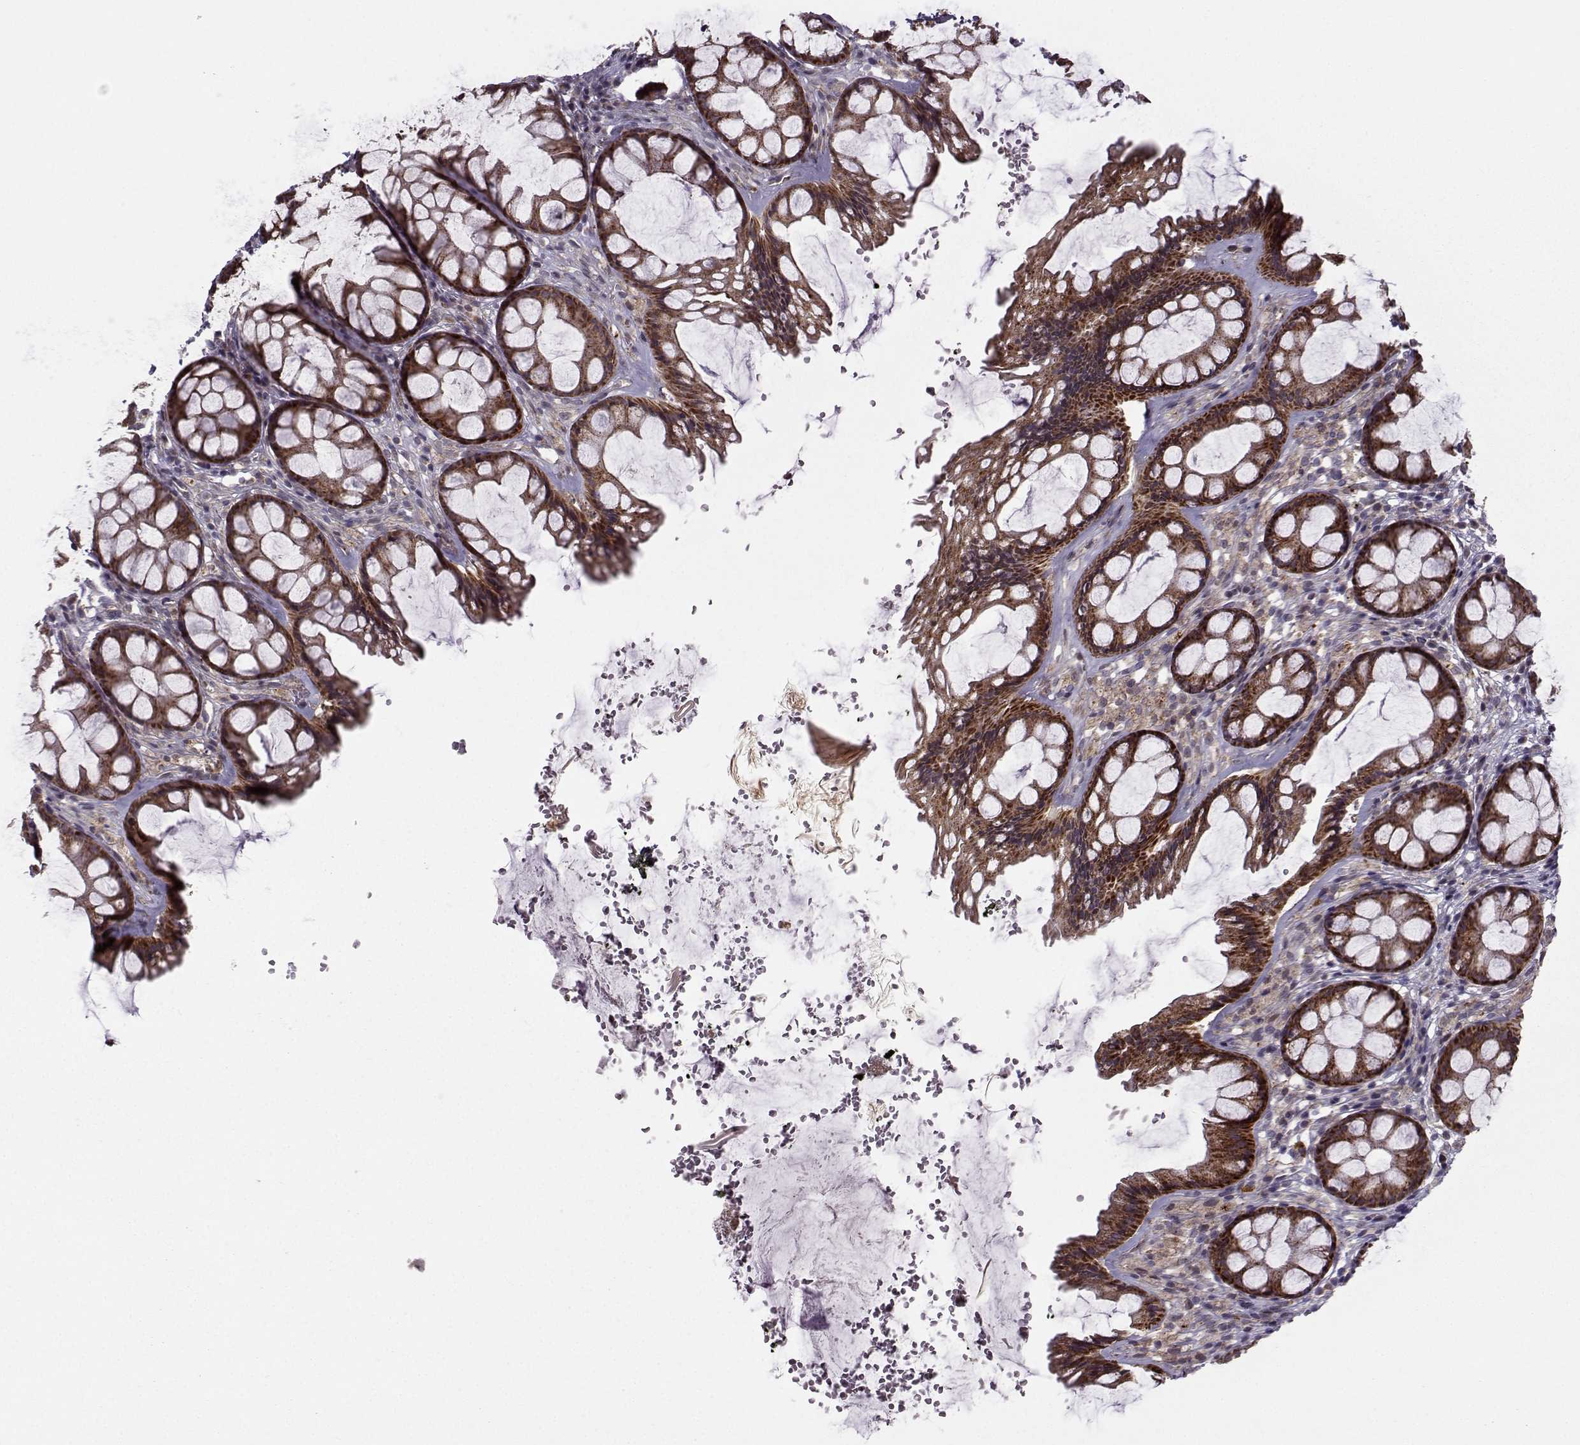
{"staining": {"intensity": "strong", "quantity": ">75%", "location": "cytoplasmic/membranous"}, "tissue": "rectum", "cell_type": "Glandular cells", "image_type": "normal", "snomed": [{"axis": "morphology", "description": "Normal tissue, NOS"}, {"axis": "topography", "description": "Rectum"}], "caption": "Protein expression analysis of benign human rectum reveals strong cytoplasmic/membranous positivity in approximately >75% of glandular cells. The staining is performed using DAB brown chromogen to label protein expression. The nuclei are counter-stained blue using hematoxylin.", "gene": "NECAB3", "patient": {"sex": "female", "age": 62}}